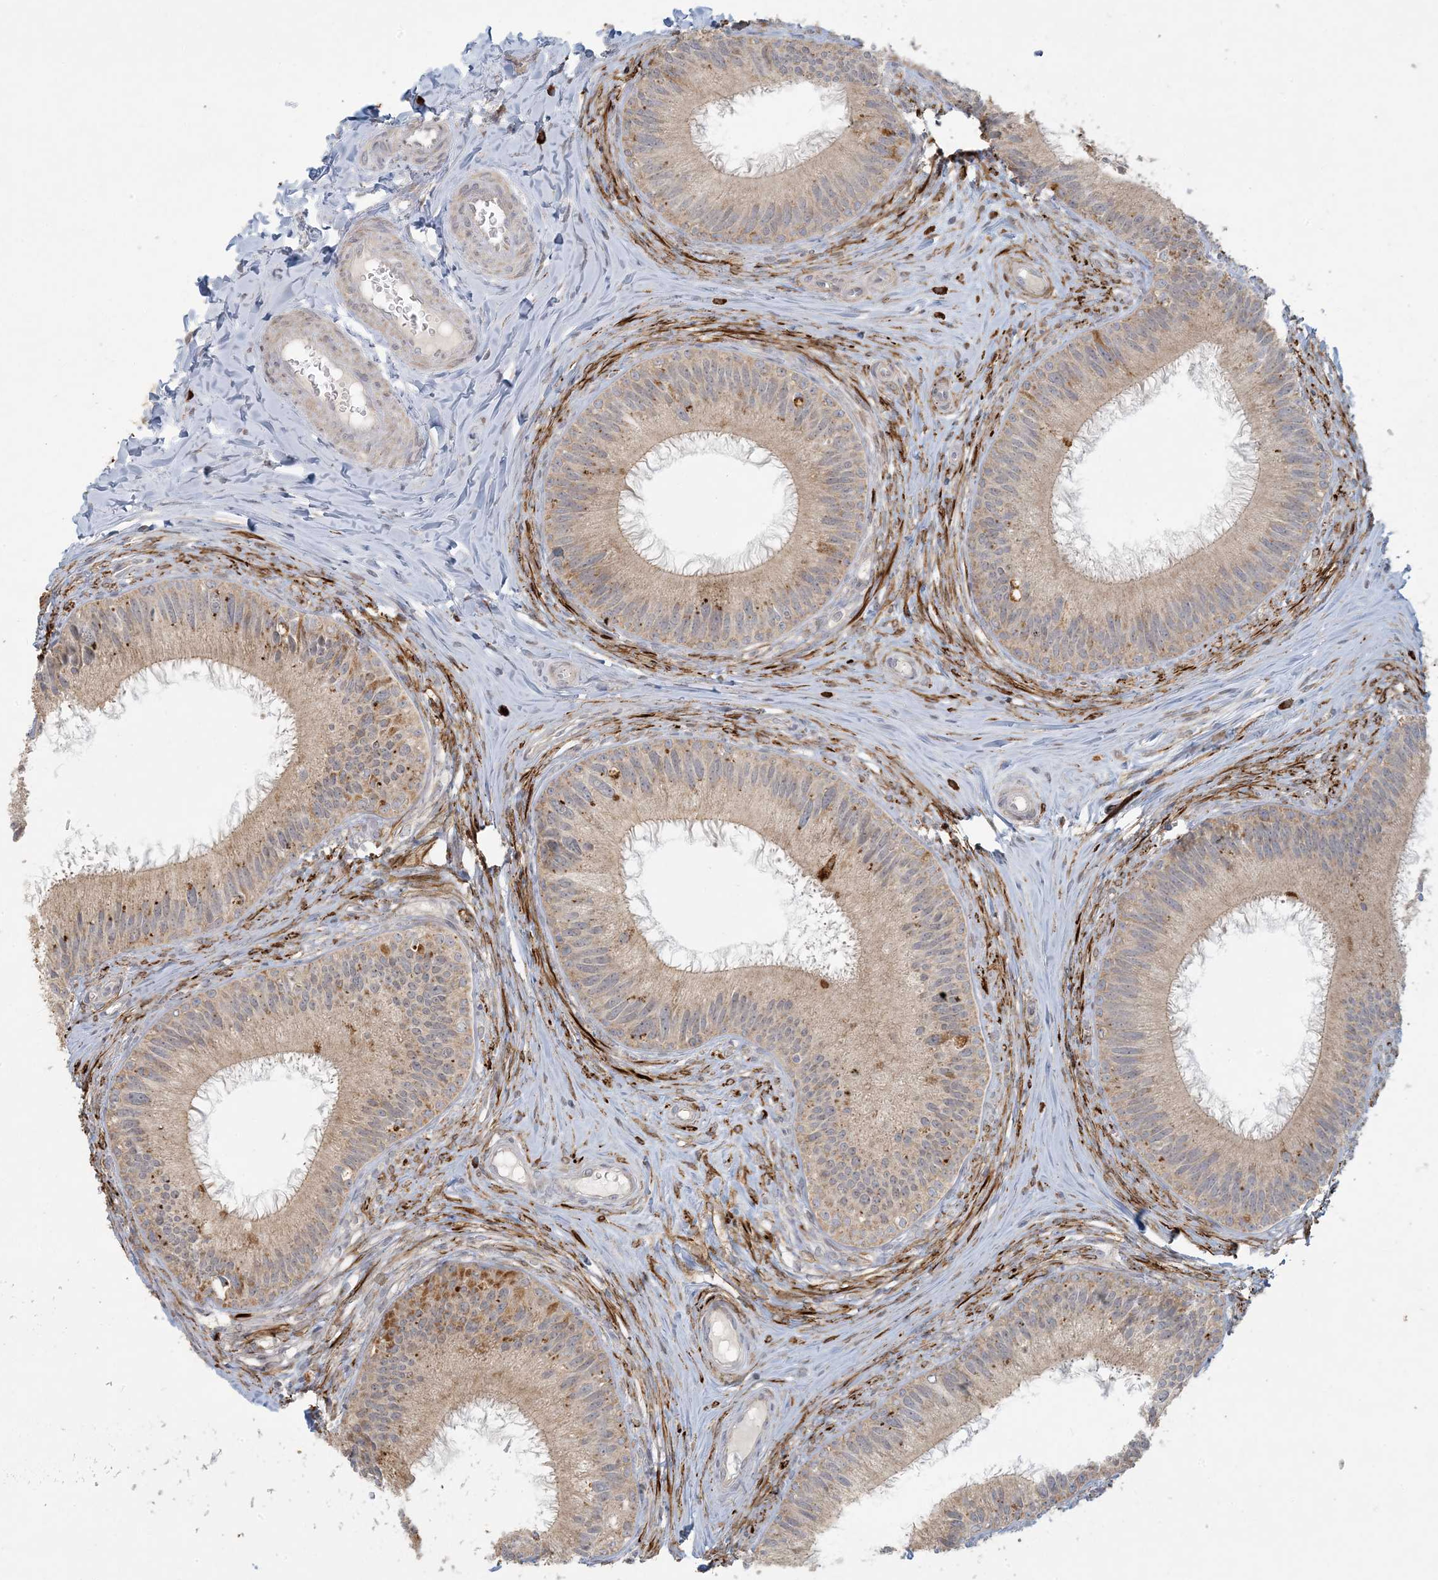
{"staining": {"intensity": "strong", "quantity": "25%-75%", "location": "cytoplasmic/membranous"}, "tissue": "epididymis", "cell_type": "Glandular cells", "image_type": "normal", "snomed": [{"axis": "morphology", "description": "Normal tissue, NOS"}, {"axis": "topography", "description": "Epididymis"}], "caption": "Glandular cells reveal high levels of strong cytoplasmic/membranous expression in about 25%-75% of cells in unremarkable epididymis.", "gene": "MCAT", "patient": {"sex": "male", "age": 27}}